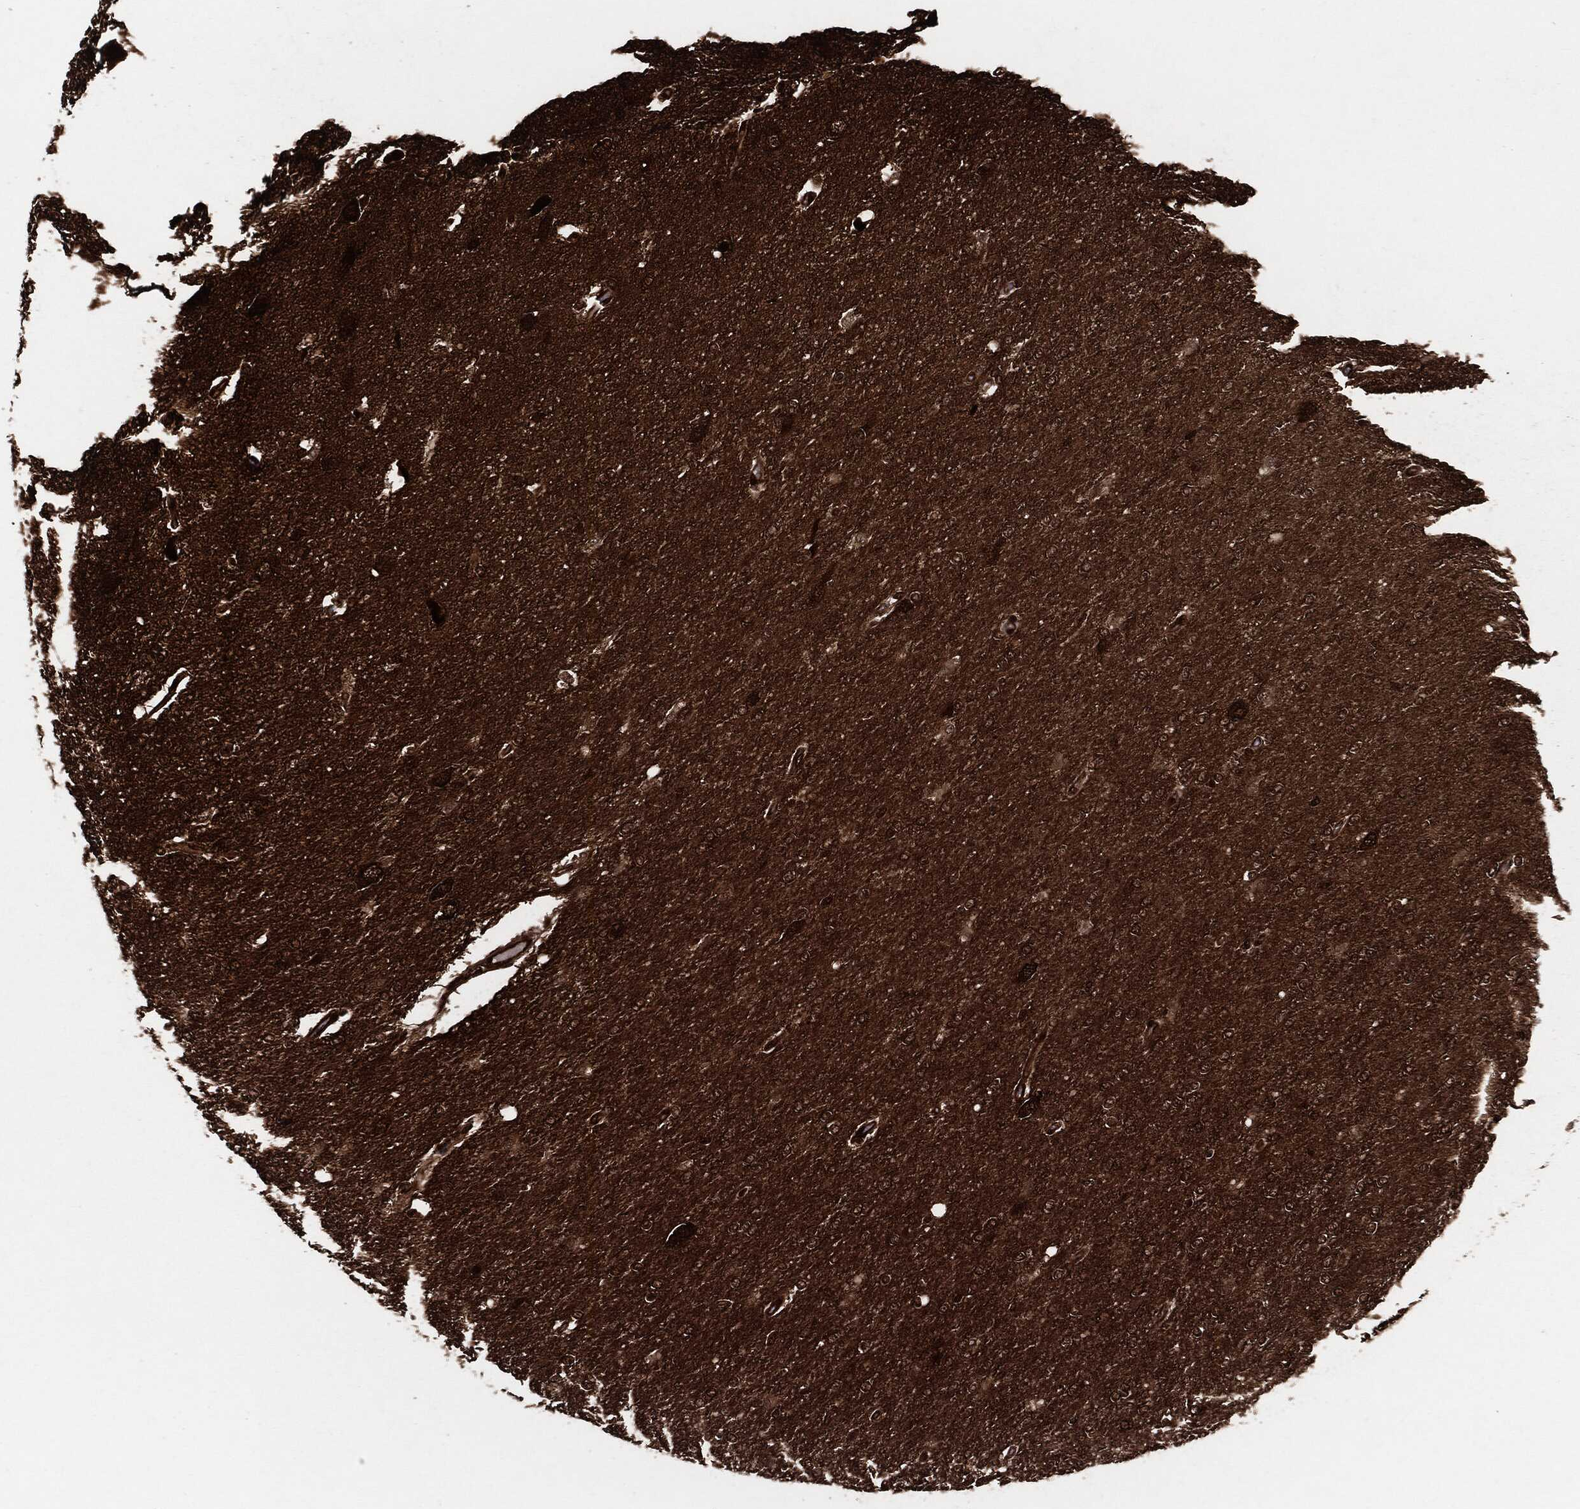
{"staining": {"intensity": "moderate", "quantity": ">75%", "location": "cytoplasmic/membranous"}, "tissue": "glioma", "cell_type": "Tumor cells", "image_type": "cancer", "snomed": [{"axis": "morphology", "description": "Glioma, malignant, High grade"}, {"axis": "topography", "description": "Cerebral cortex"}], "caption": "Protein expression analysis of human glioma reveals moderate cytoplasmic/membranous positivity in approximately >75% of tumor cells.", "gene": "YWHAB", "patient": {"sex": "male", "age": 70}}